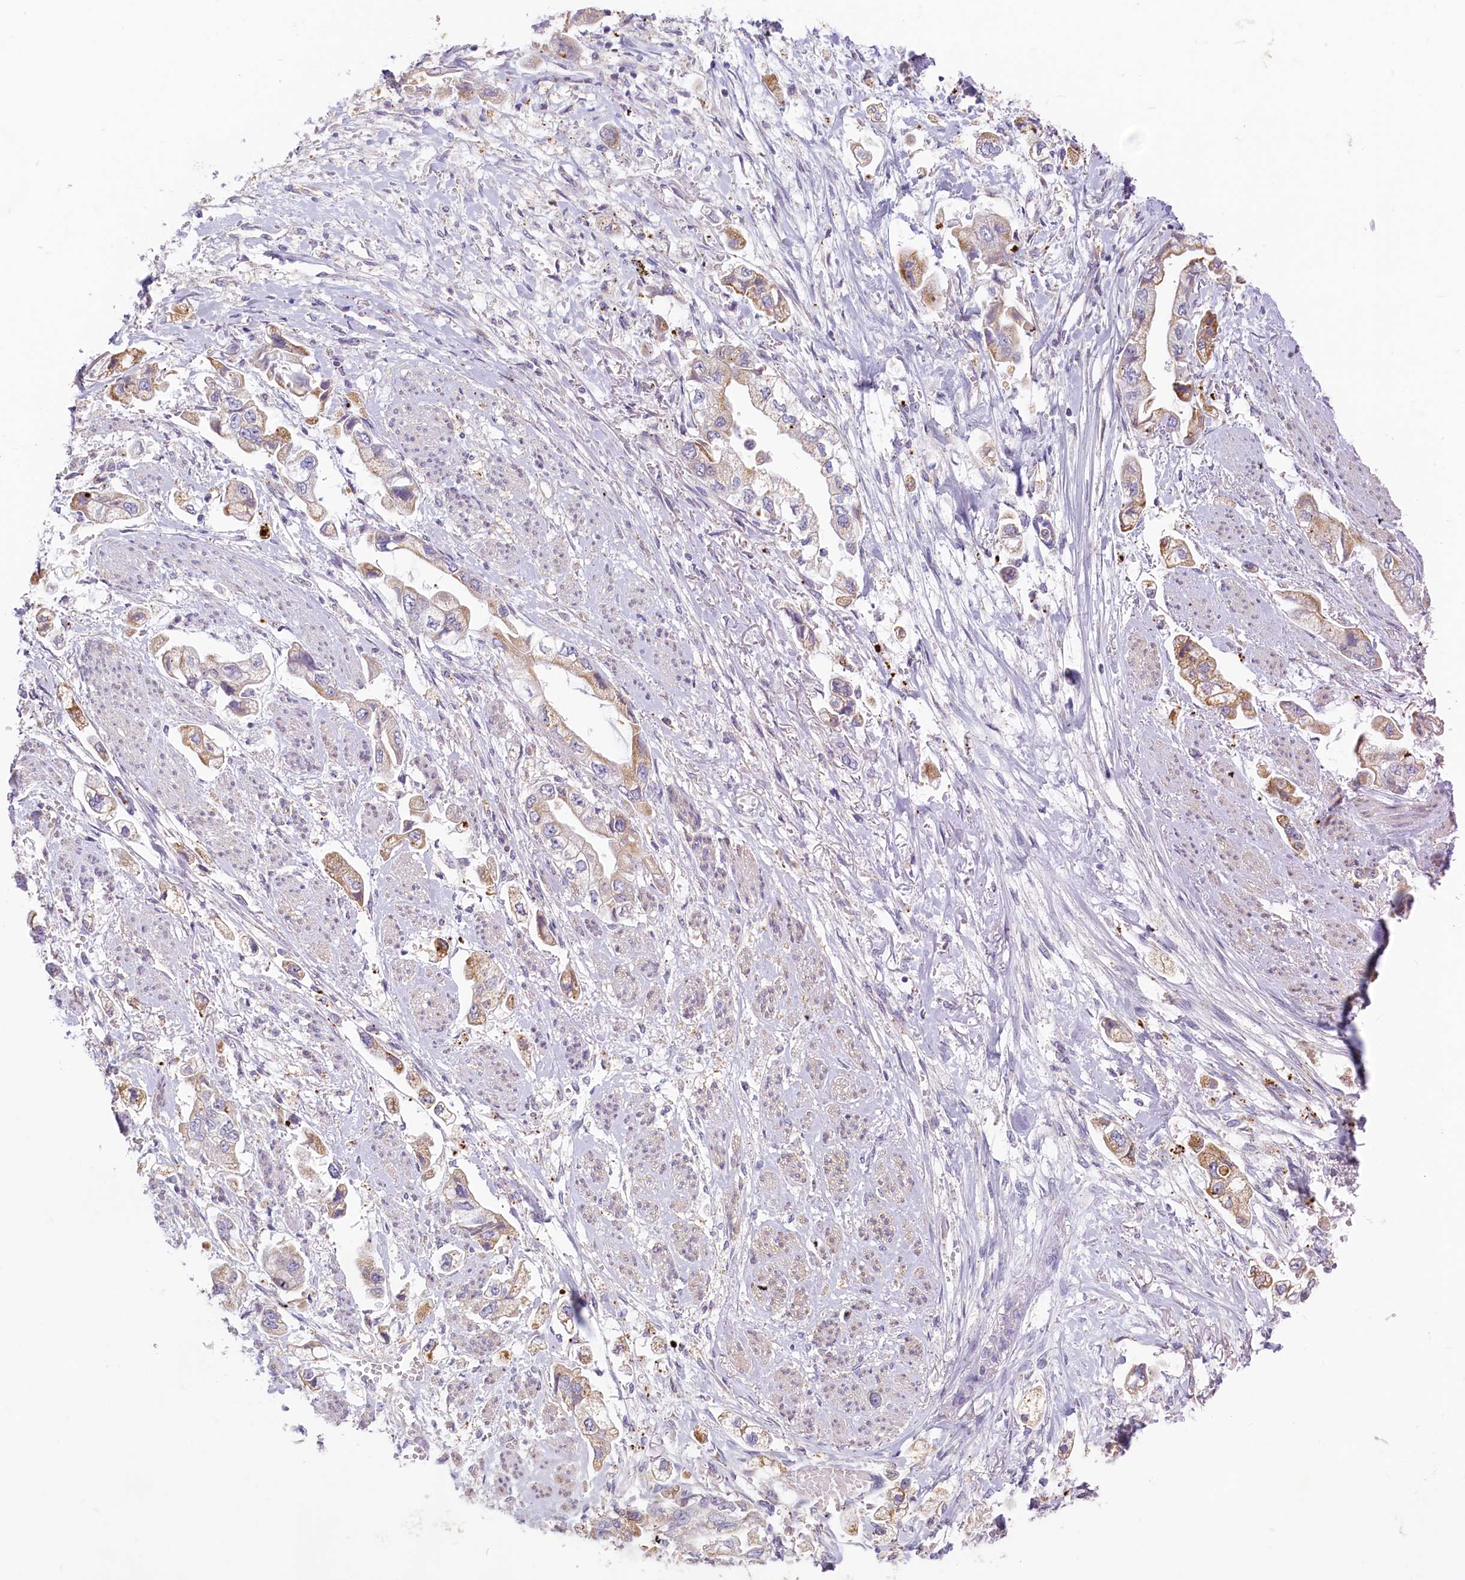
{"staining": {"intensity": "moderate", "quantity": "<25%", "location": "cytoplasmic/membranous"}, "tissue": "stomach cancer", "cell_type": "Tumor cells", "image_type": "cancer", "snomed": [{"axis": "morphology", "description": "Adenocarcinoma, NOS"}, {"axis": "topography", "description": "Stomach"}], "caption": "Brown immunohistochemical staining in stomach cancer shows moderate cytoplasmic/membranous expression in approximately <25% of tumor cells. The protein of interest is shown in brown color, while the nuclei are stained blue.", "gene": "LMOD3", "patient": {"sex": "male", "age": 62}}